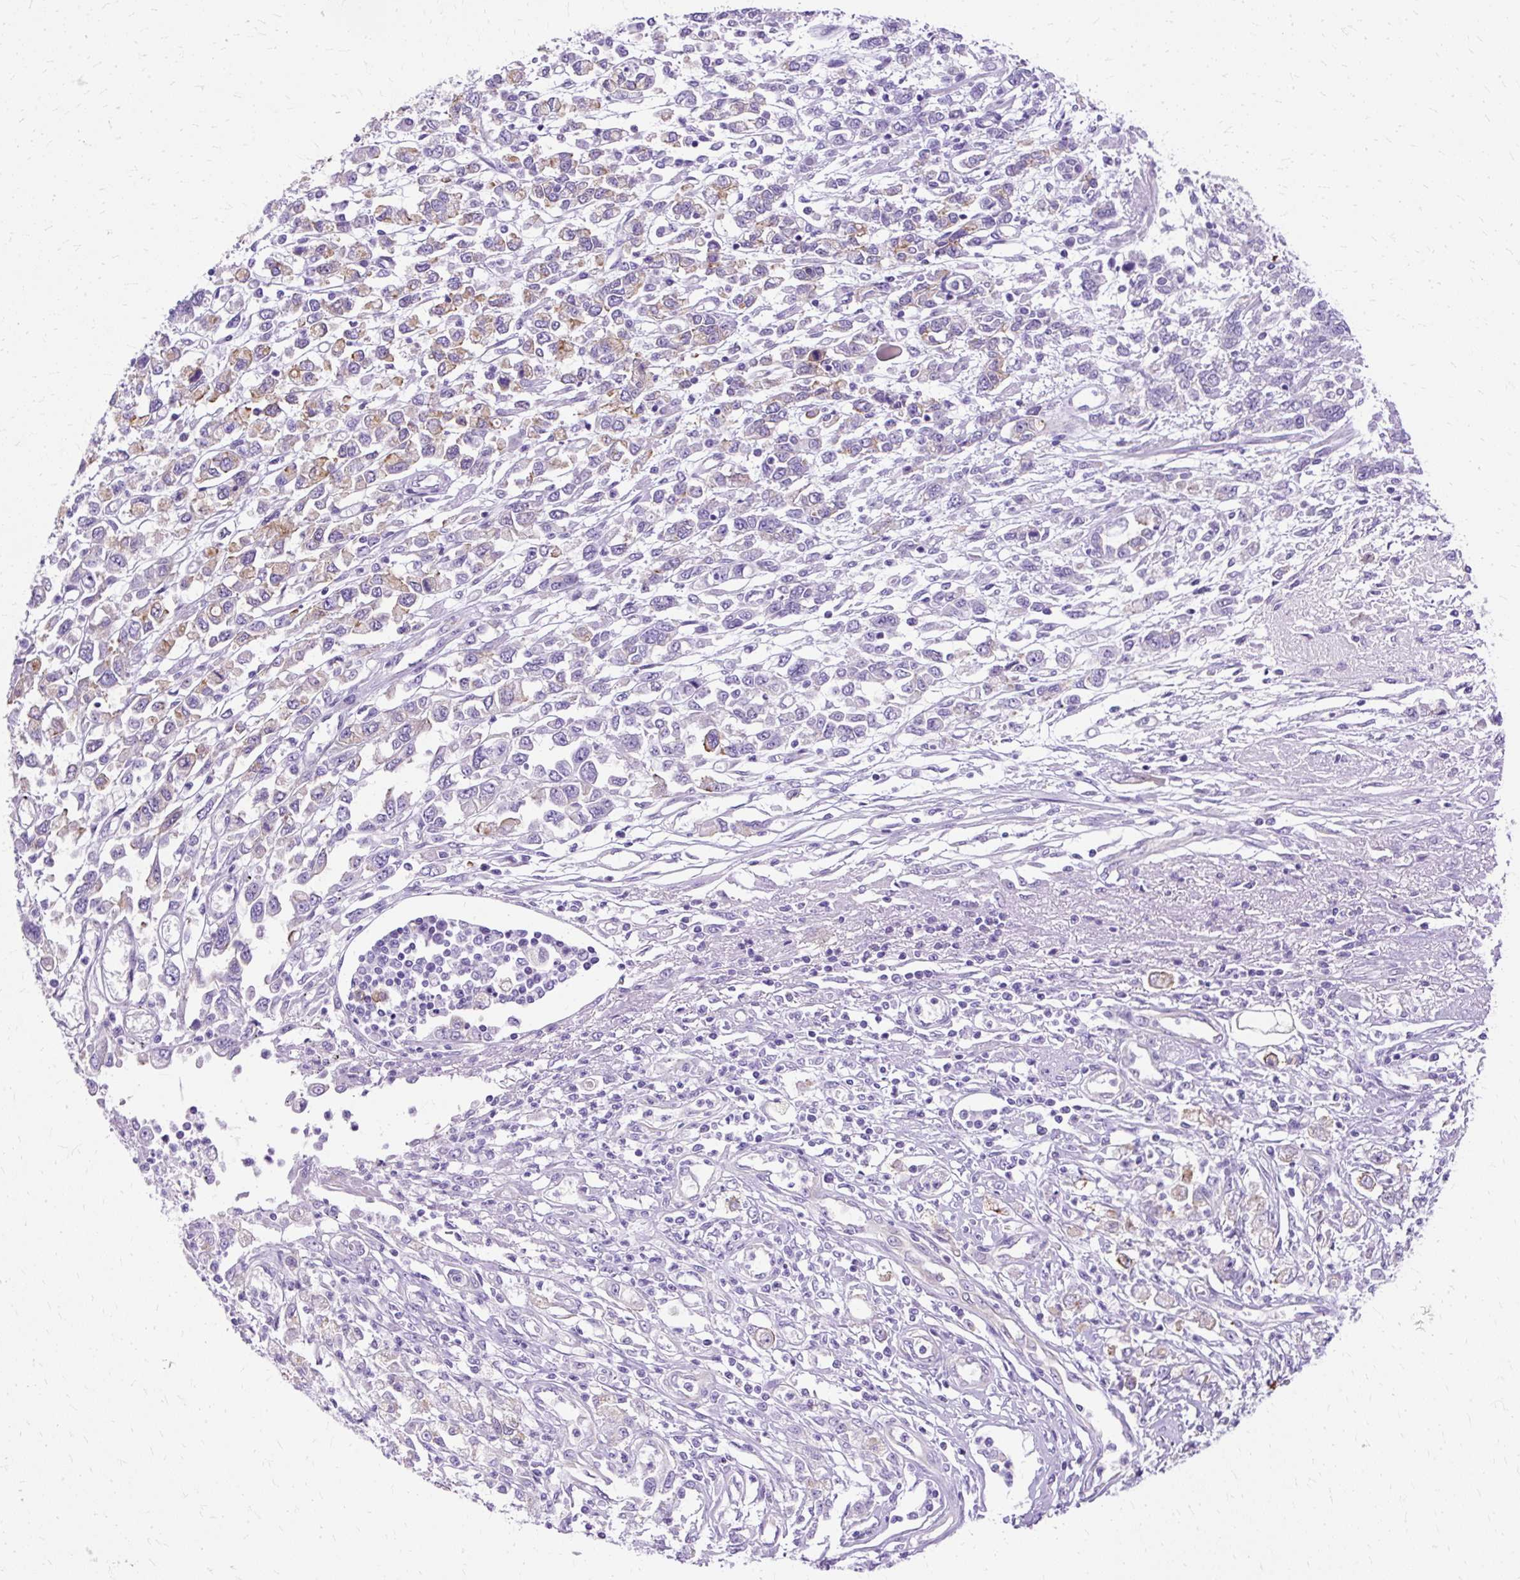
{"staining": {"intensity": "weak", "quantity": "<25%", "location": "cytoplasmic/membranous"}, "tissue": "stomach cancer", "cell_type": "Tumor cells", "image_type": "cancer", "snomed": [{"axis": "morphology", "description": "Adenocarcinoma, NOS"}, {"axis": "topography", "description": "Stomach"}], "caption": "The histopathology image demonstrates no staining of tumor cells in adenocarcinoma (stomach).", "gene": "MYO6", "patient": {"sex": "female", "age": 76}}